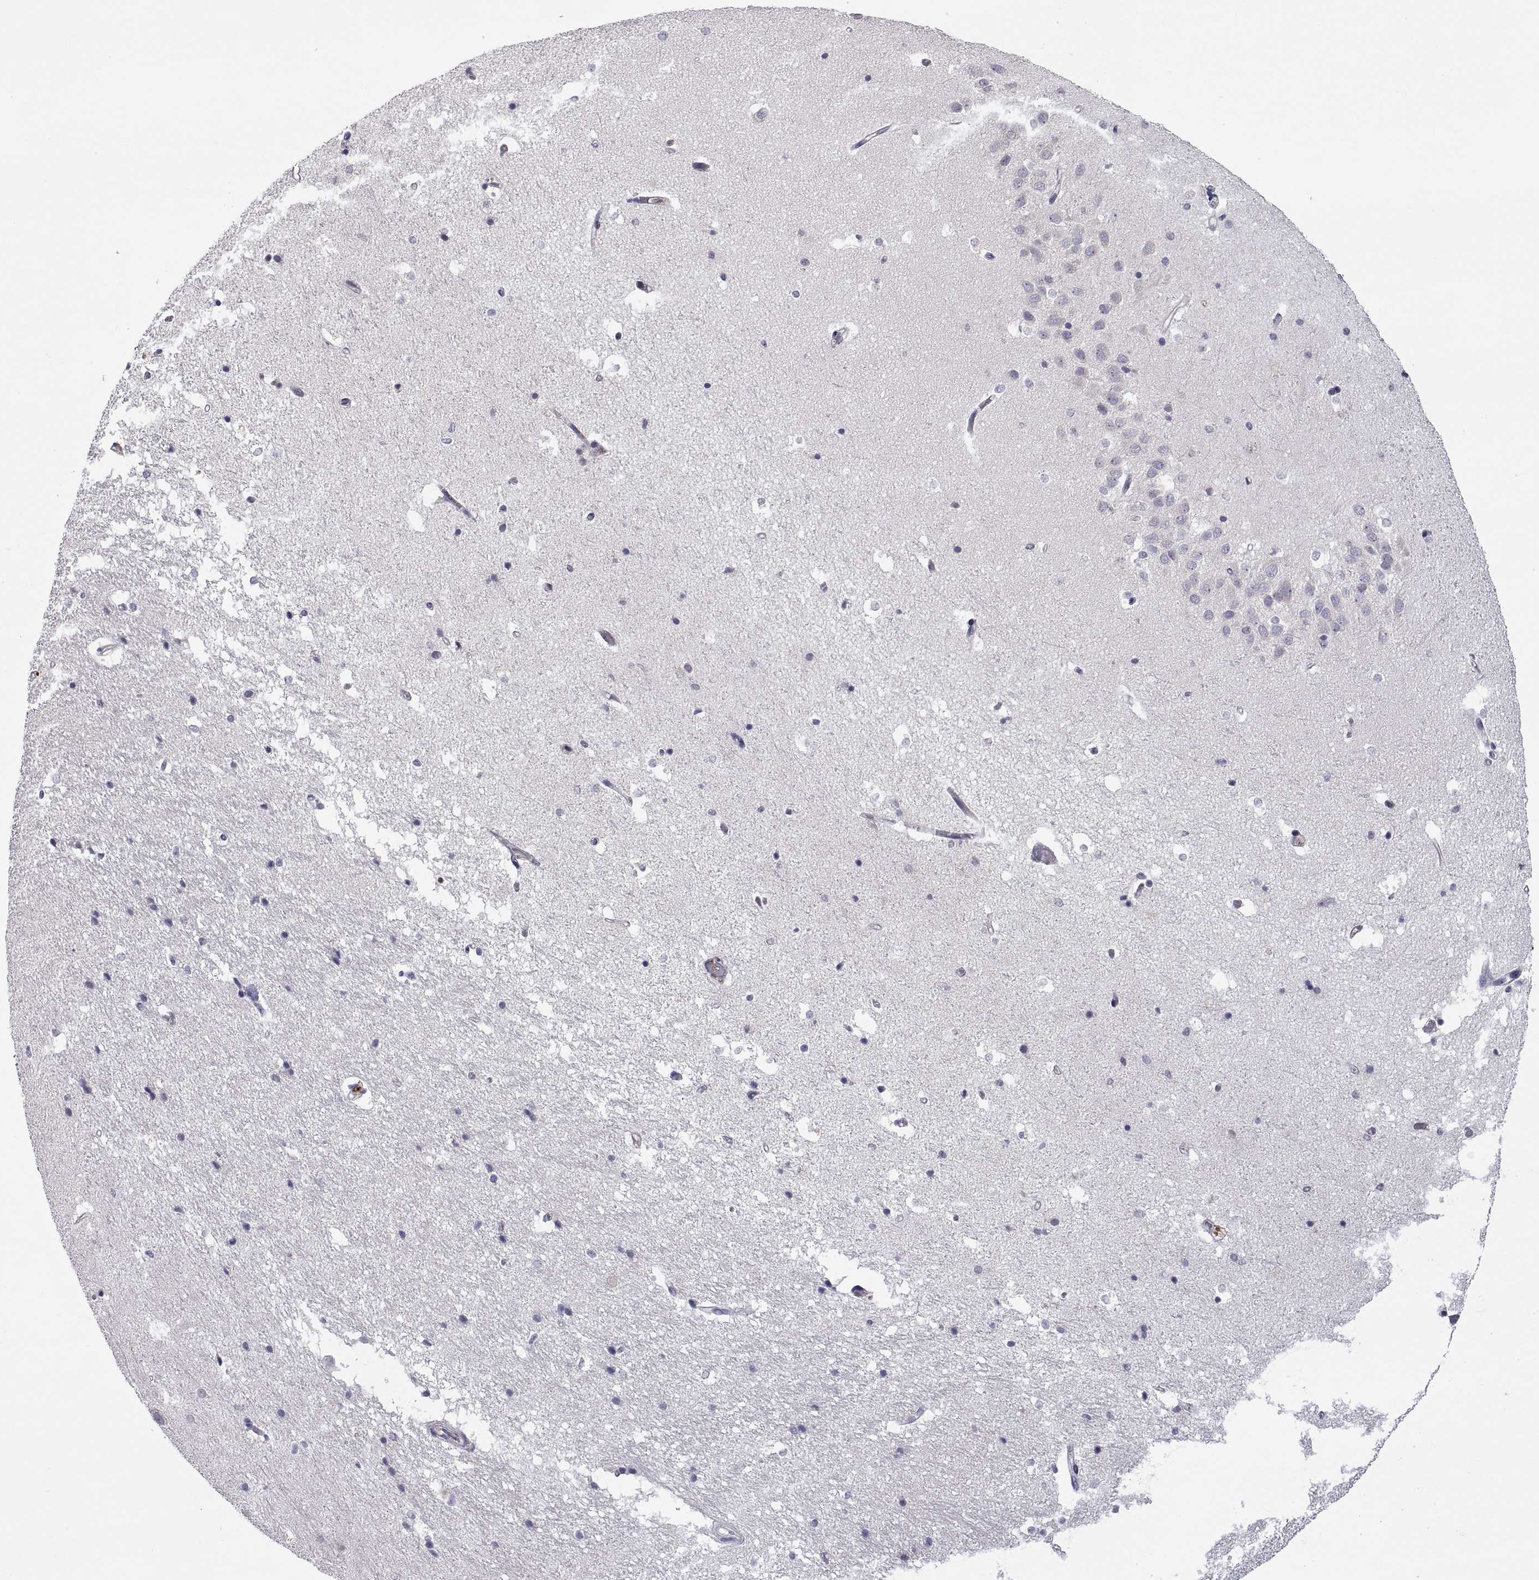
{"staining": {"intensity": "negative", "quantity": "none", "location": "none"}, "tissue": "hippocampus", "cell_type": "Glial cells", "image_type": "normal", "snomed": [{"axis": "morphology", "description": "Normal tissue, NOS"}, {"axis": "topography", "description": "Hippocampus"}], "caption": "Glial cells show no significant staining in normal hippocampus.", "gene": "DOK3", "patient": {"sex": "male", "age": 44}}